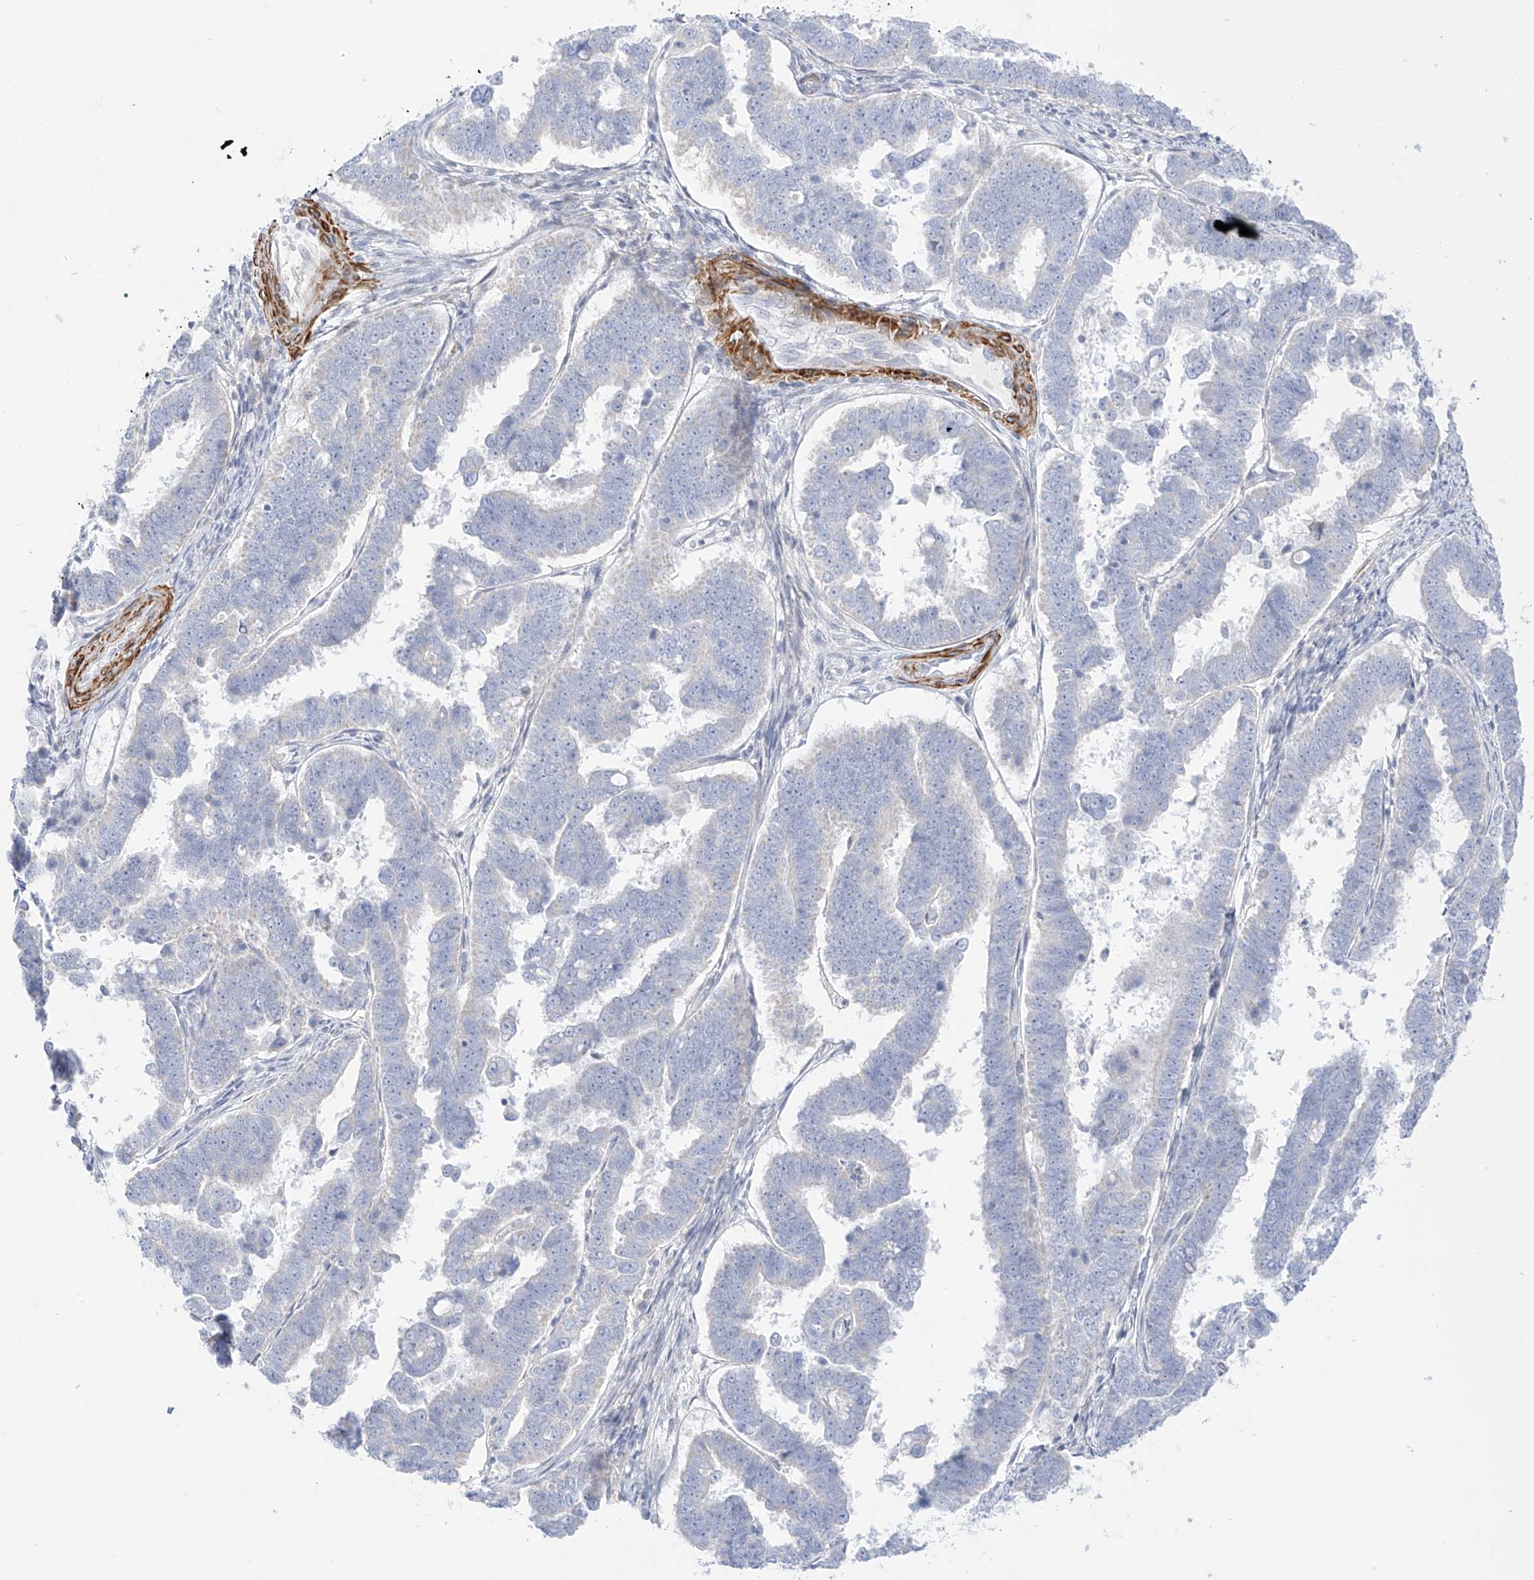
{"staining": {"intensity": "negative", "quantity": "none", "location": "none"}, "tissue": "endometrial cancer", "cell_type": "Tumor cells", "image_type": "cancer", "snomed": [{"axis": "morphology", "description": "Adenocarcinoma, NOS"}, {"axis": "topography", "description": "Endometrium"}], "caption": "Immunohistochemistry image of human endometrial cancer (adenocarcinoma) stained for a protein (brown), which demonstrates no expression in tumor cells.", "gene": "ST3GAL5", "patient": {"sex": "female", "age": 75}}